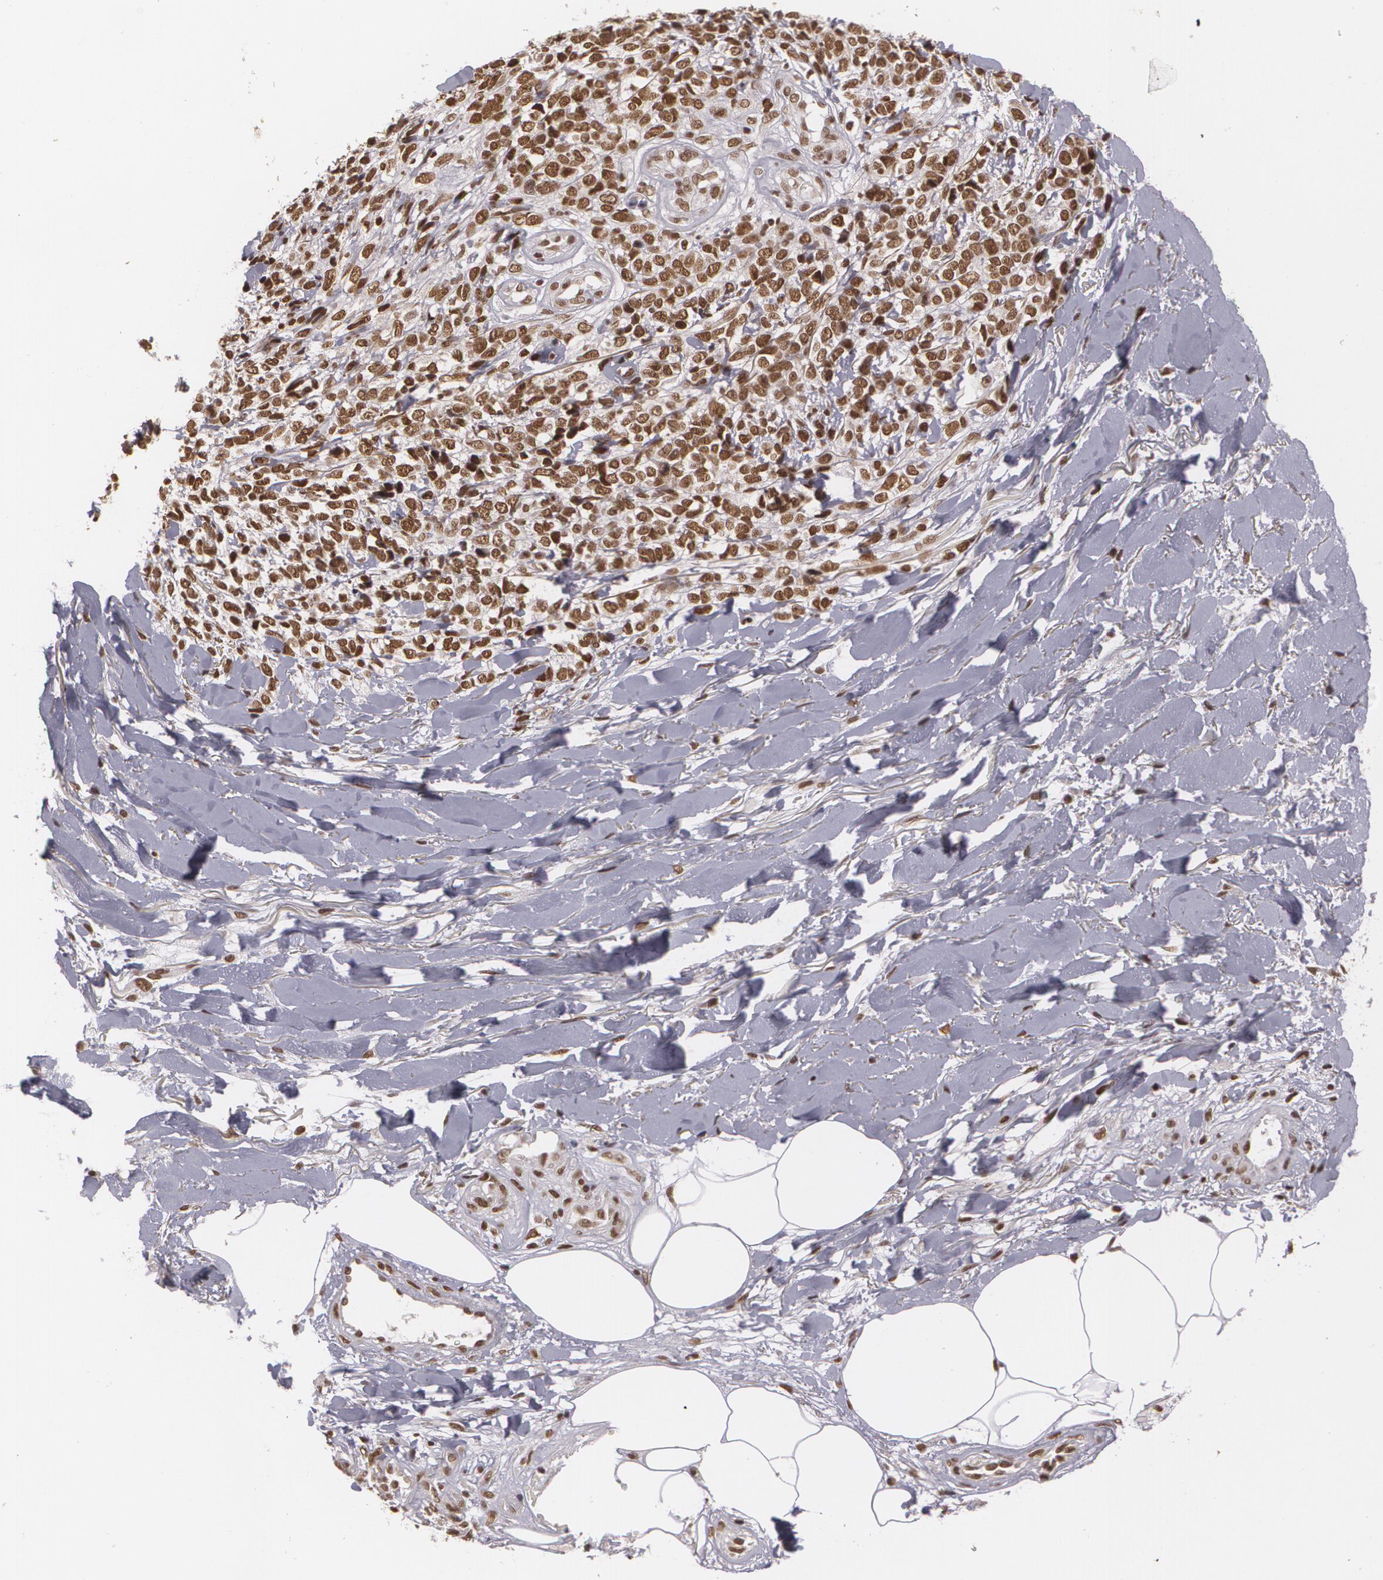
{"staining": {"intensity": "strong", "quantity": ">75%", "location": "nuclear"}, "tissue": "melanoma", "cell_type": "Tumor cells", "image_type": "cancer", "snomed": [{"axis": "morphology", "description": "Malignant melanoma, NOS"}, {"axis": "topography", "description": "Skin"}], "caption": "DAB (3,3'-diaminobenzidine) immunohistochemical staining of malignant melanoma reveals strong nuclear protein expression in about >75% of tumor cells. Nuclei are stained in blue.", "gene": "RXRB", "patient": {"sex": "female", "age": 85}}